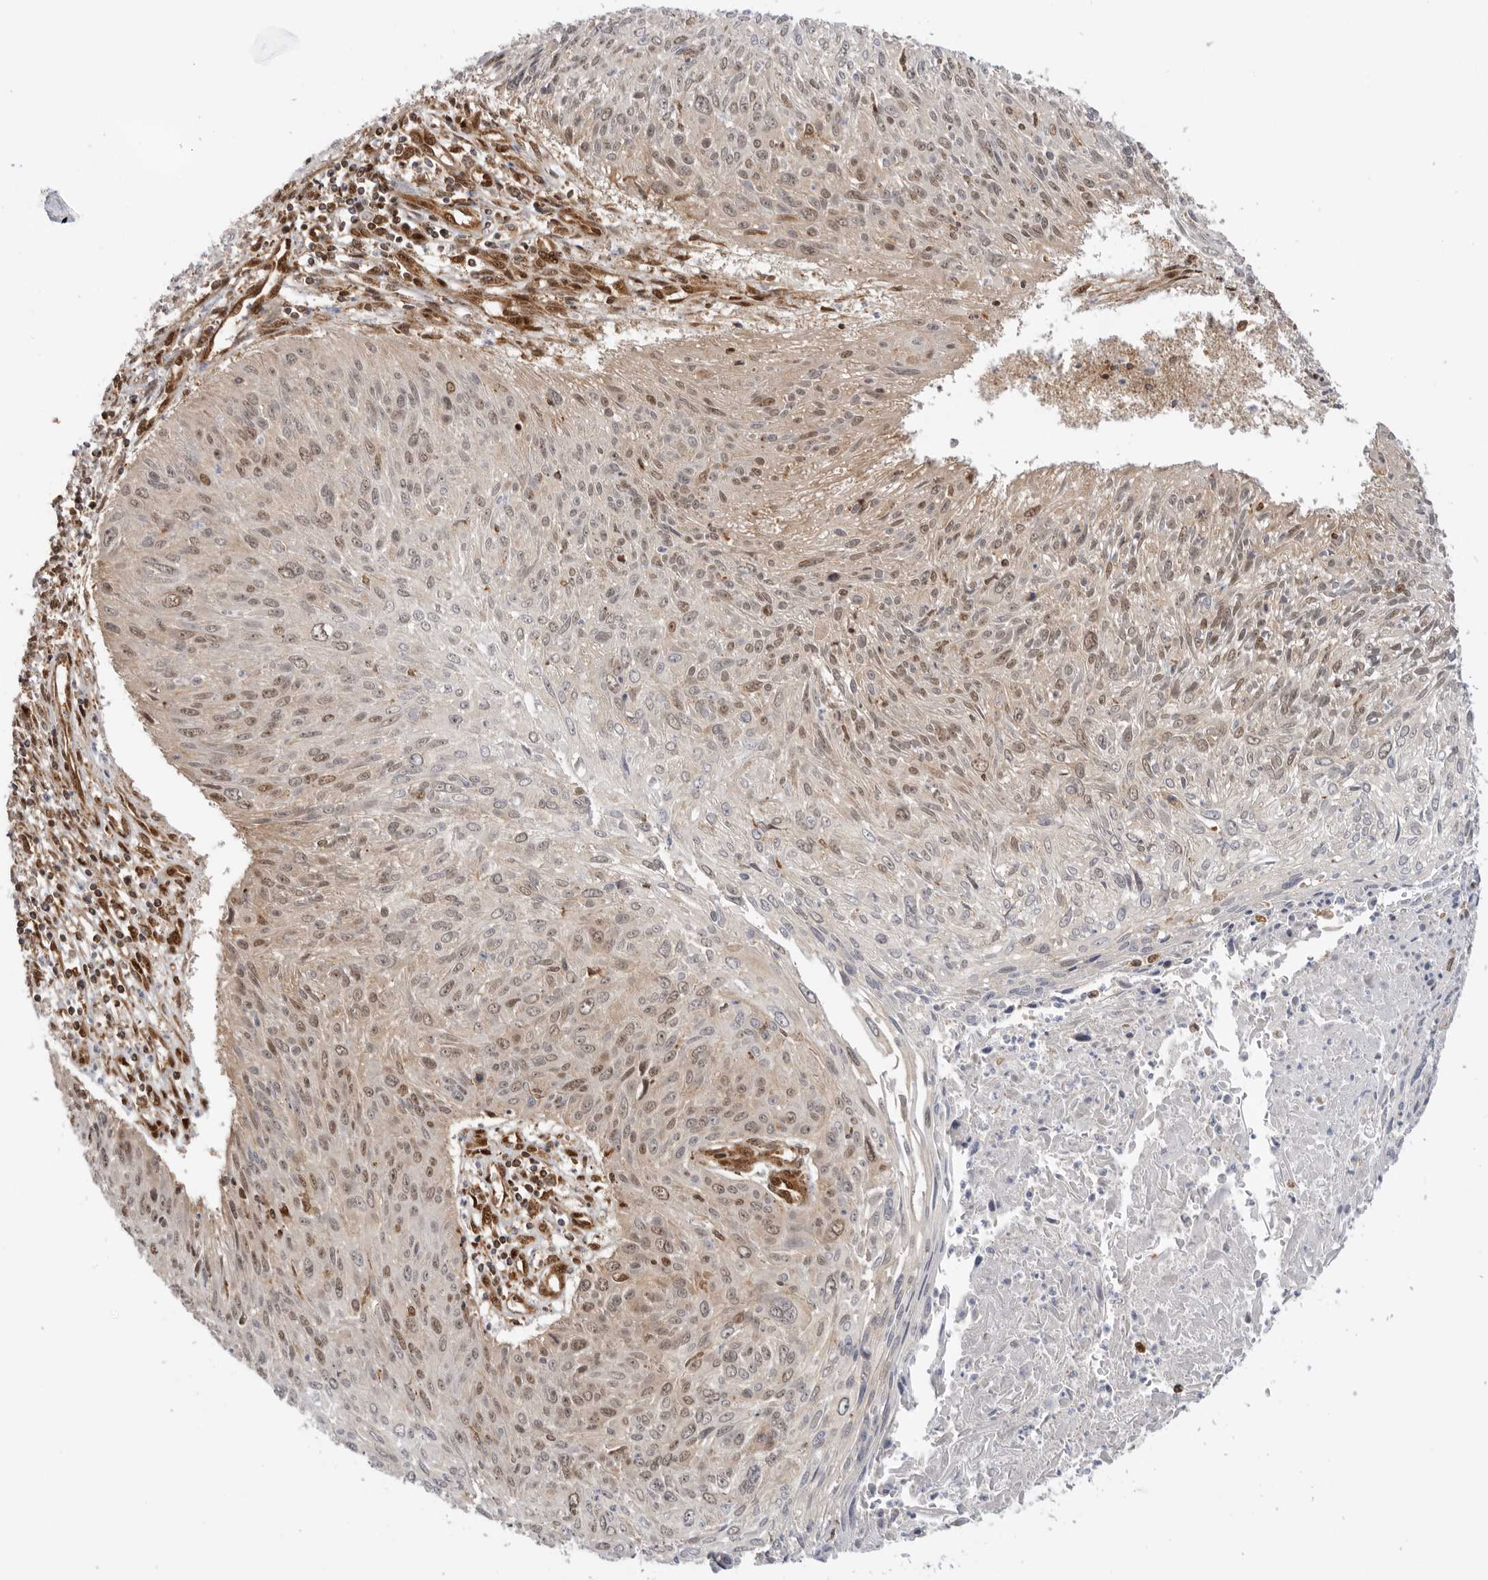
{"staining": {"intensity": "moderate", "quantity": "<25%", "location": "nuclear"}, "tissue": "cervical cancer", "cell_type": "Tumor cells", "image_type": "cancer", "snomed": [{"axis": "morphology", "description": "Squamous cell carcinoma, NOS"}, {"axis": "topography", "description": "Cervix"}], "caption": "Immunohistochemistry (IHC) (DAB) staining of human cervical cancer (squamous cell carcinoma) exhibits moderate nuclear protein staining in about <25% of tumor cells. The staining is performed using DAB (3,3'-diaminobenzidine) brown chromogen to label protein expression. The nuclei are counter-stained blue using hematoxylin.", "gene": "DCAF8", "patient": {"sex": "female", "age": 51}}